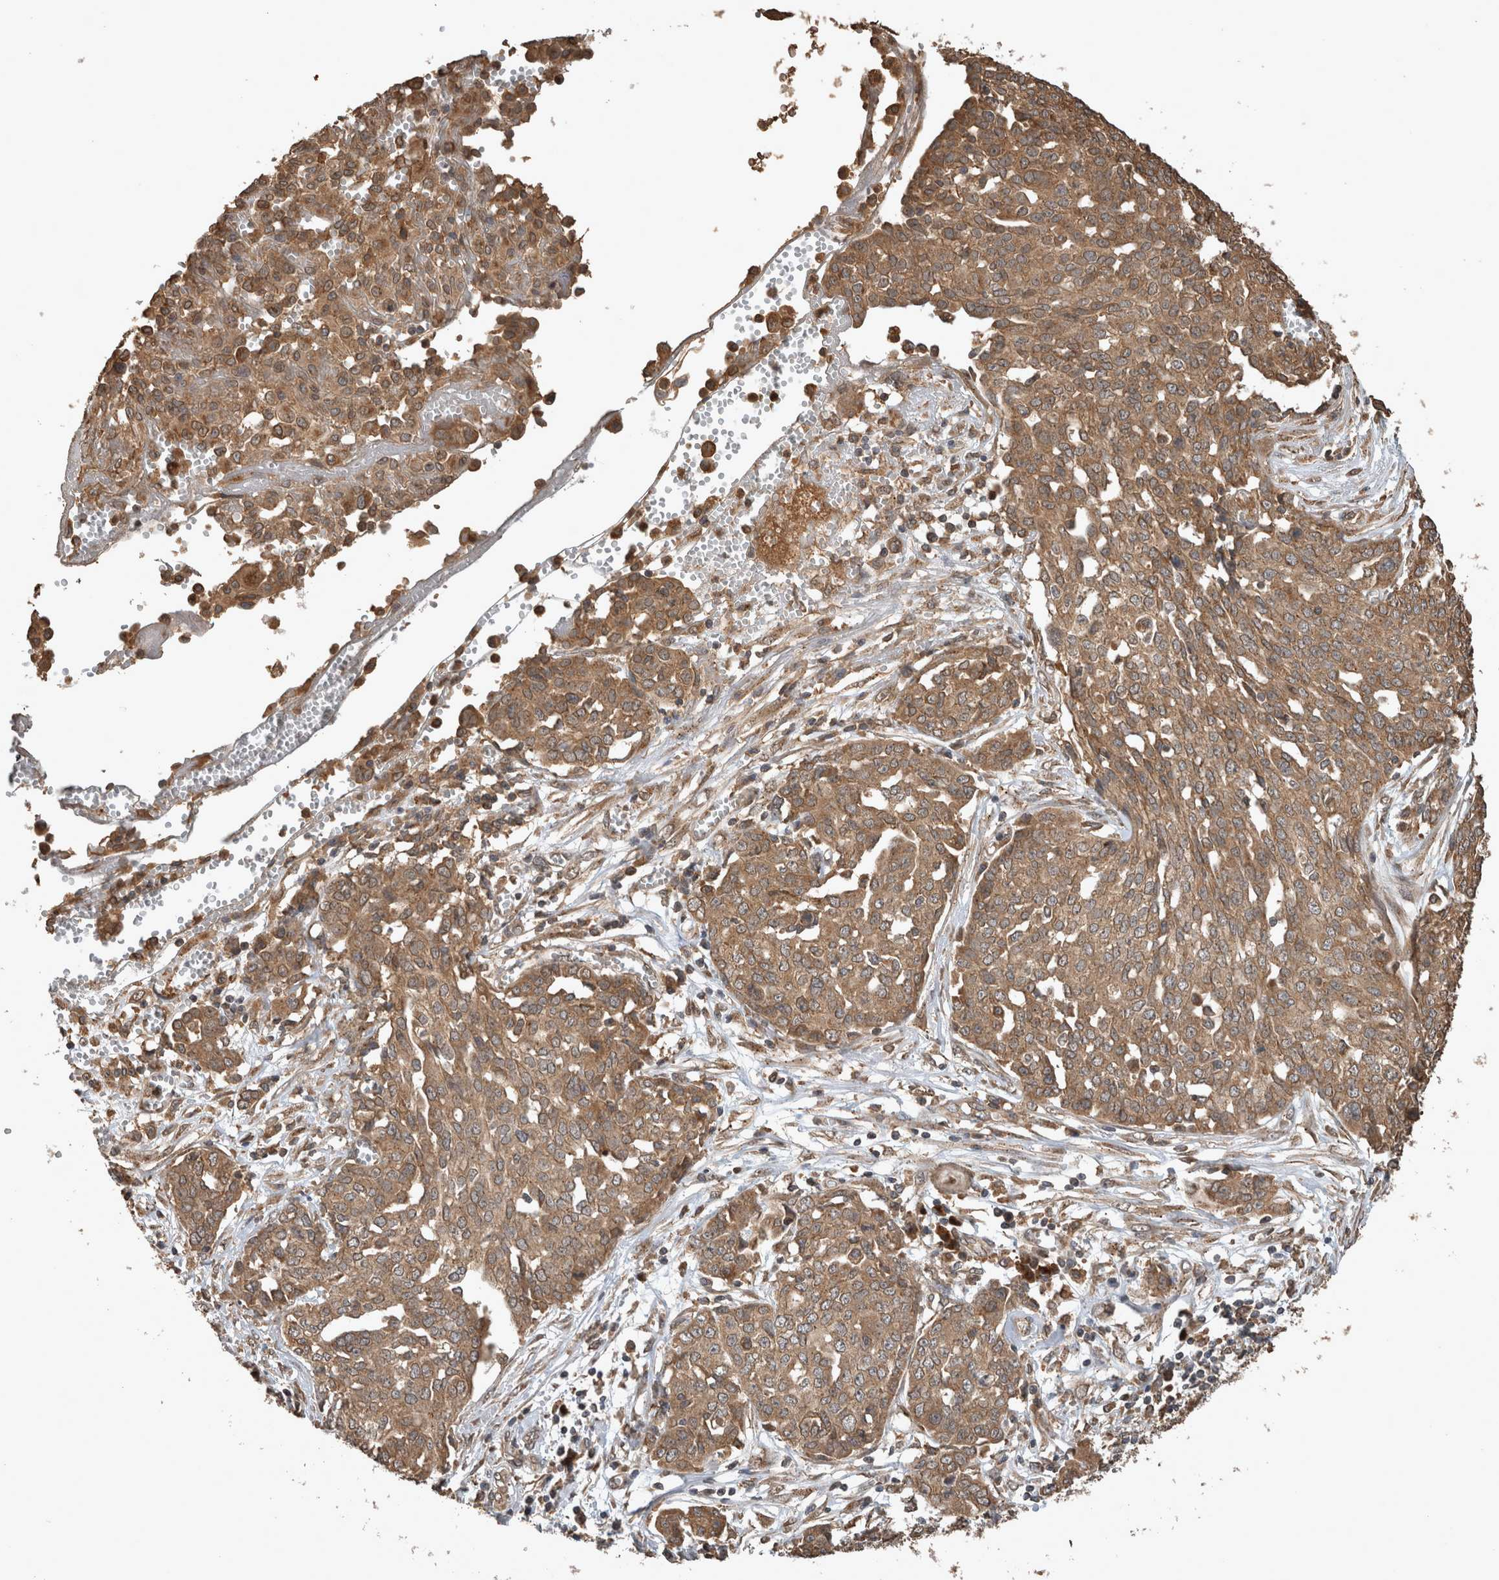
{"staining": {"intensity": "moderate", "quantity": ">75%", "location": "cytoplasmic/membranous"}, "tissue": "ovarian cancer", "cell_type": "Tumor cells", "image_type": "cancer", "snomed": [{"axis": "morphology", "description": "Cystadenocarcinoma, serous, NOS"}, {"axis": "topography", "description": "Soft tissue"}, {"axis": "topography", "description": "Ovary"}], "caption": "A micrograph of human ovarian serous cystadenocarcinoma stained for a protein shows moderate cytoplasmic/membranous brown staining in tumor cells. (DAB IHC, brown staining for protein, blue staining for nuclei).", "gene": "OTUD7B", "patient": {"sex": "female", "age": 57}}